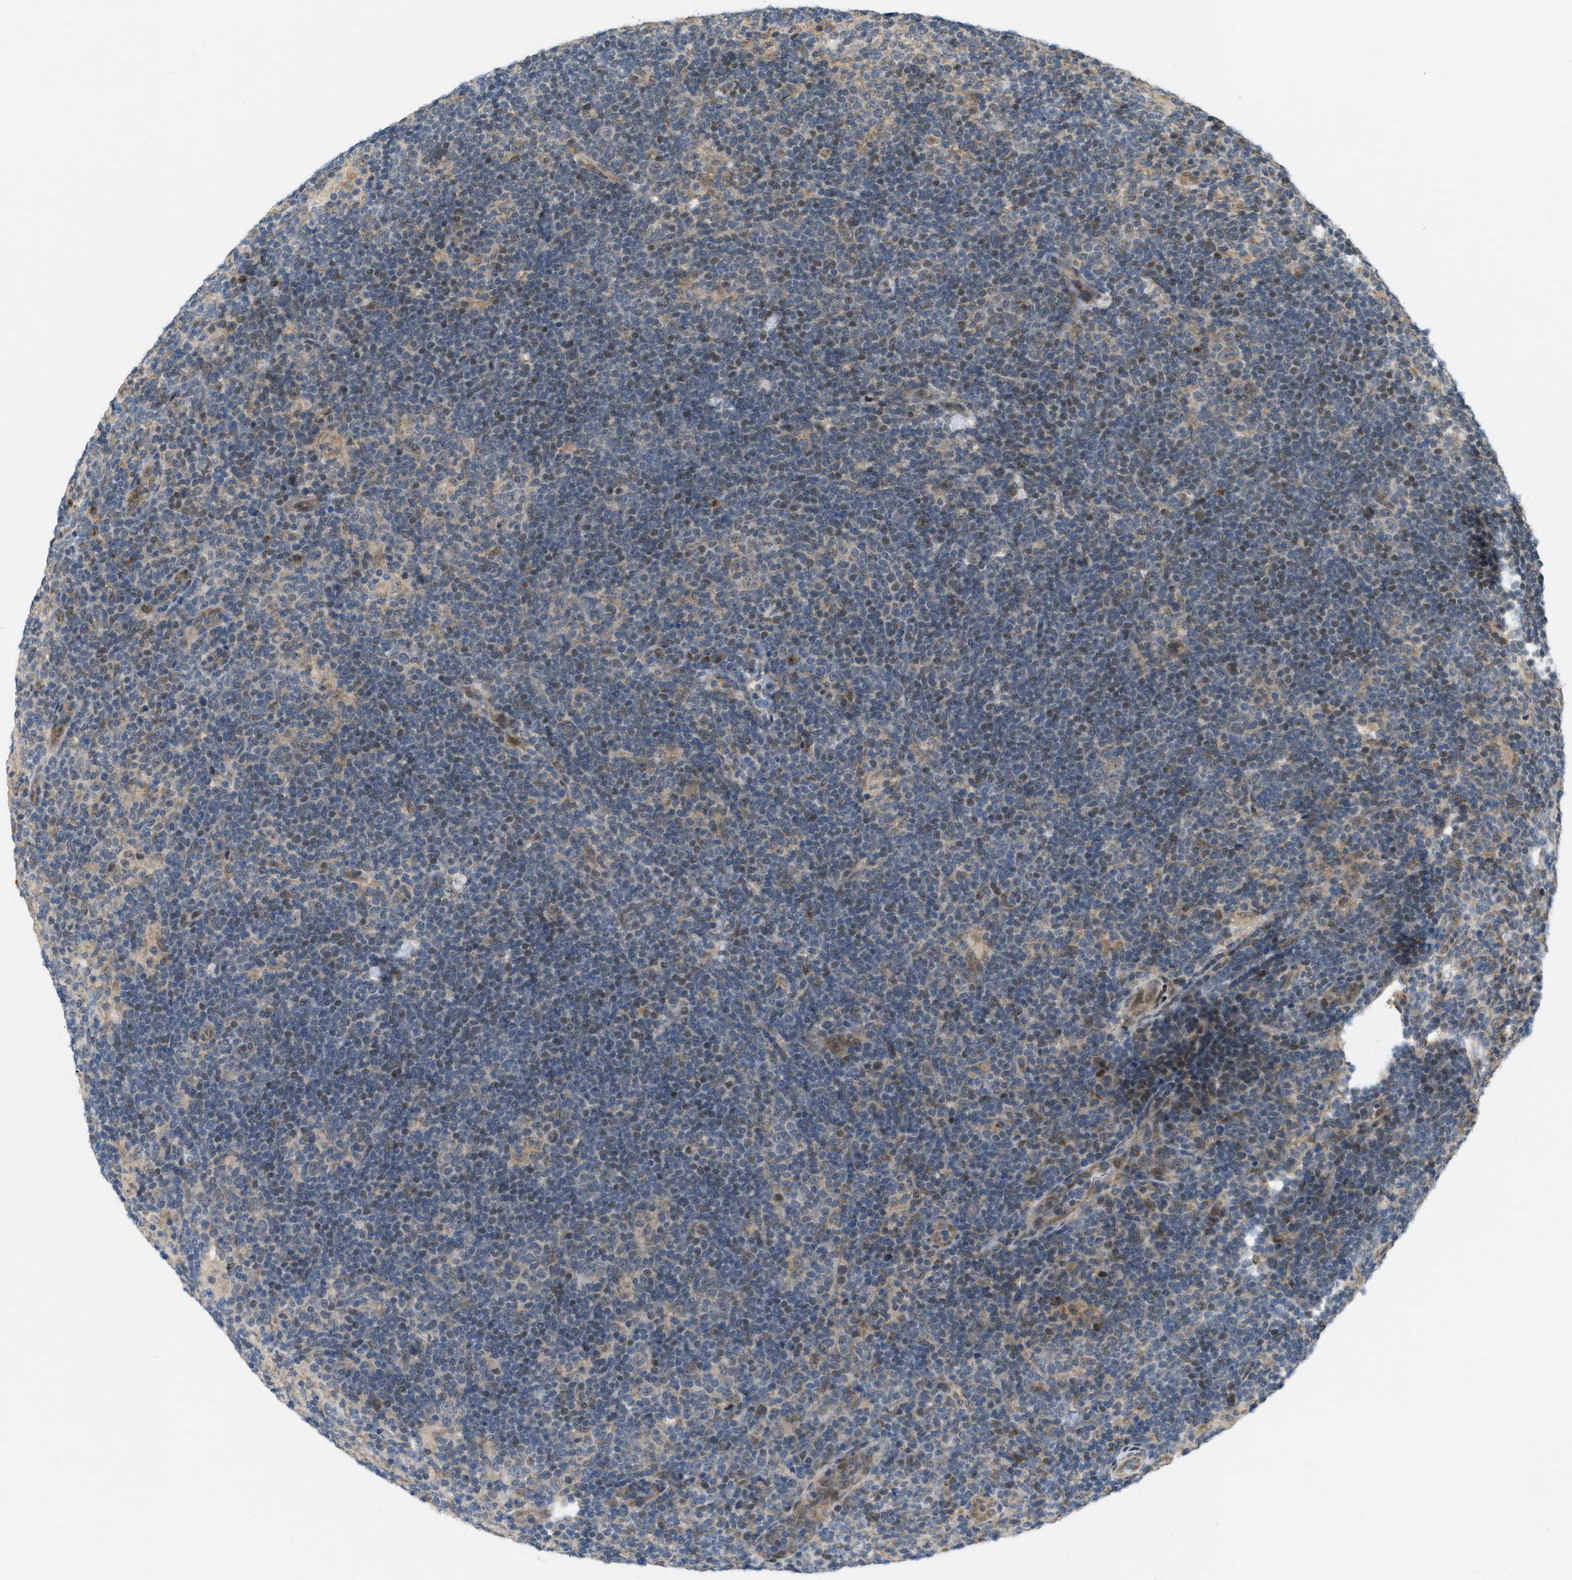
{"staining": {"intensity": "weak", "quantity": "<25%", "location": "cytoplasmic/membranous"}, "tissue": "lymphoma", "cell_type": "Tumor cells", "image_type": "cancer", "snomed": [{"axis": "morphology", "description": "Hodgkin's disease, NOS"}, {"axis": "topography", "description": "Lymph node"}], "caption": "Immunohistochemistry (IHC) of human Hodgkin's disease reveals no expression in tumor cells.", "gene": "IFNLR1", "patient": {"sex": "female", "age": 57}}